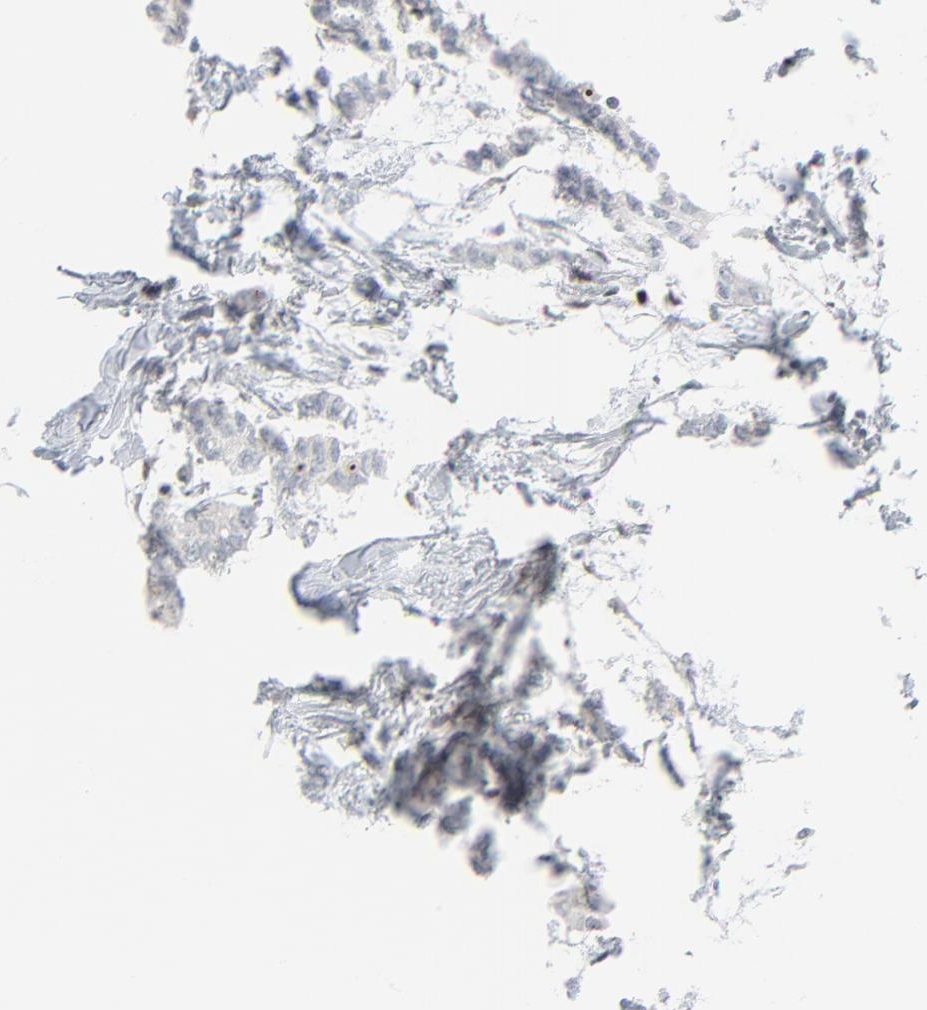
{"staining": {"intensity": "negative", "quantity": "none", "location": "none"}, "tissue": "breast cancer", "cell_type": "Tumor cells", "image_type": "cancer", "snomed": [{"axis": "morphology", "description": "Lobular carcinoma"}, {"axis": "topography", "description": "Breast"}], "caption": "A high-resolution photomicrograph shows immunohistochemistry staining of breast cancer, which demonstrates no significant positivity in tumor cells.", "gene": "MITF", "patient": {"sex": "female", "age": 56}}